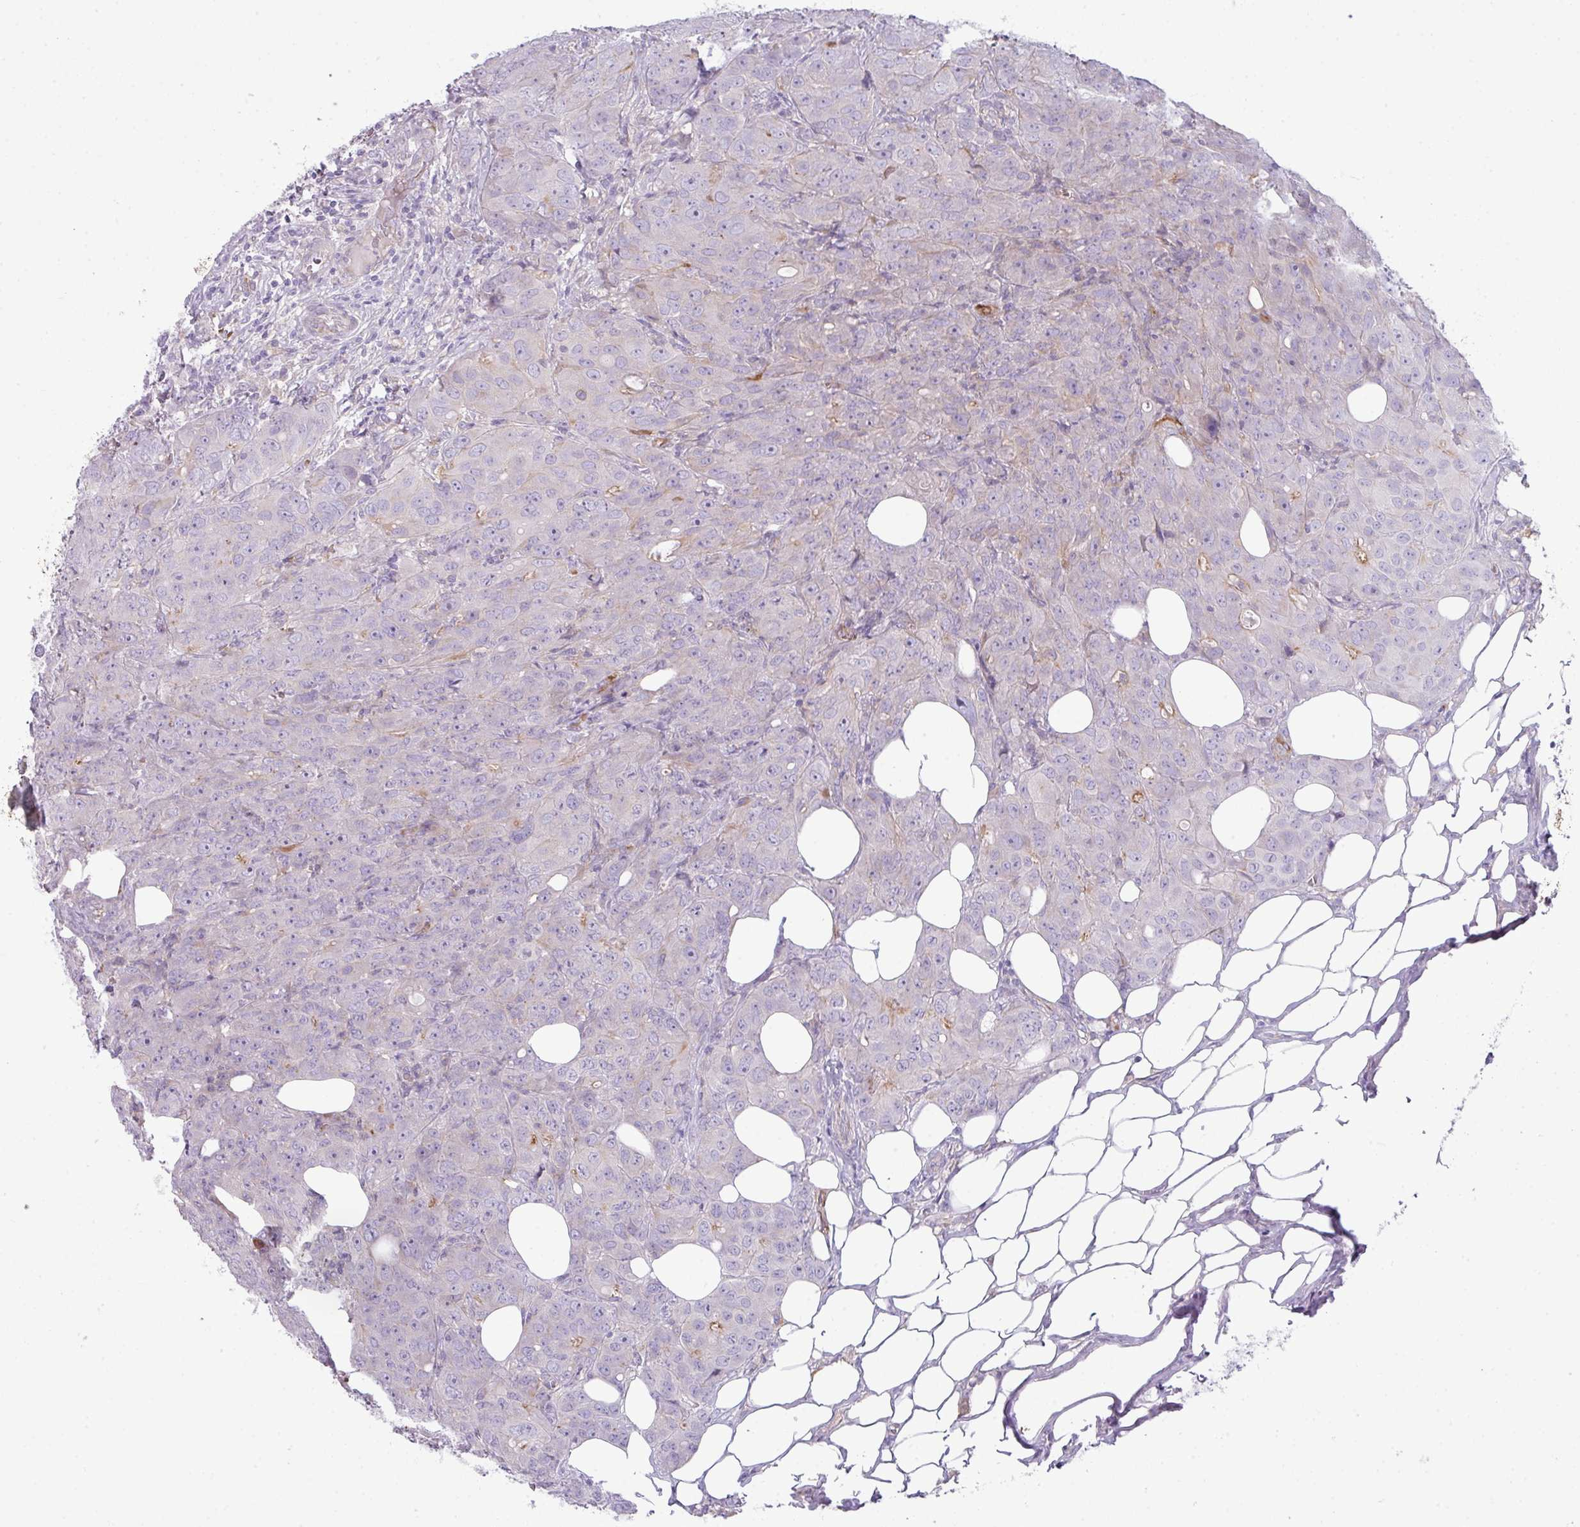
{"staining": {"intensity": "negative", "quantity": "none", "location": "none"}, "tissue": "breast cancer", "cell_type": "Tumor cells", "image_type": "cancer", "snomed": [{"axis": "morphology", "description": "Duct carcinoma"}, {"axis": "topography", "description": "Breast"}], "caption": "Human breast cancer (invasive ductal carcinoma) stained for a protein using IHC shows no staining in tumor cells.", "gene": "ABCC5", "patient": {"sex": "female", "age": 43}}